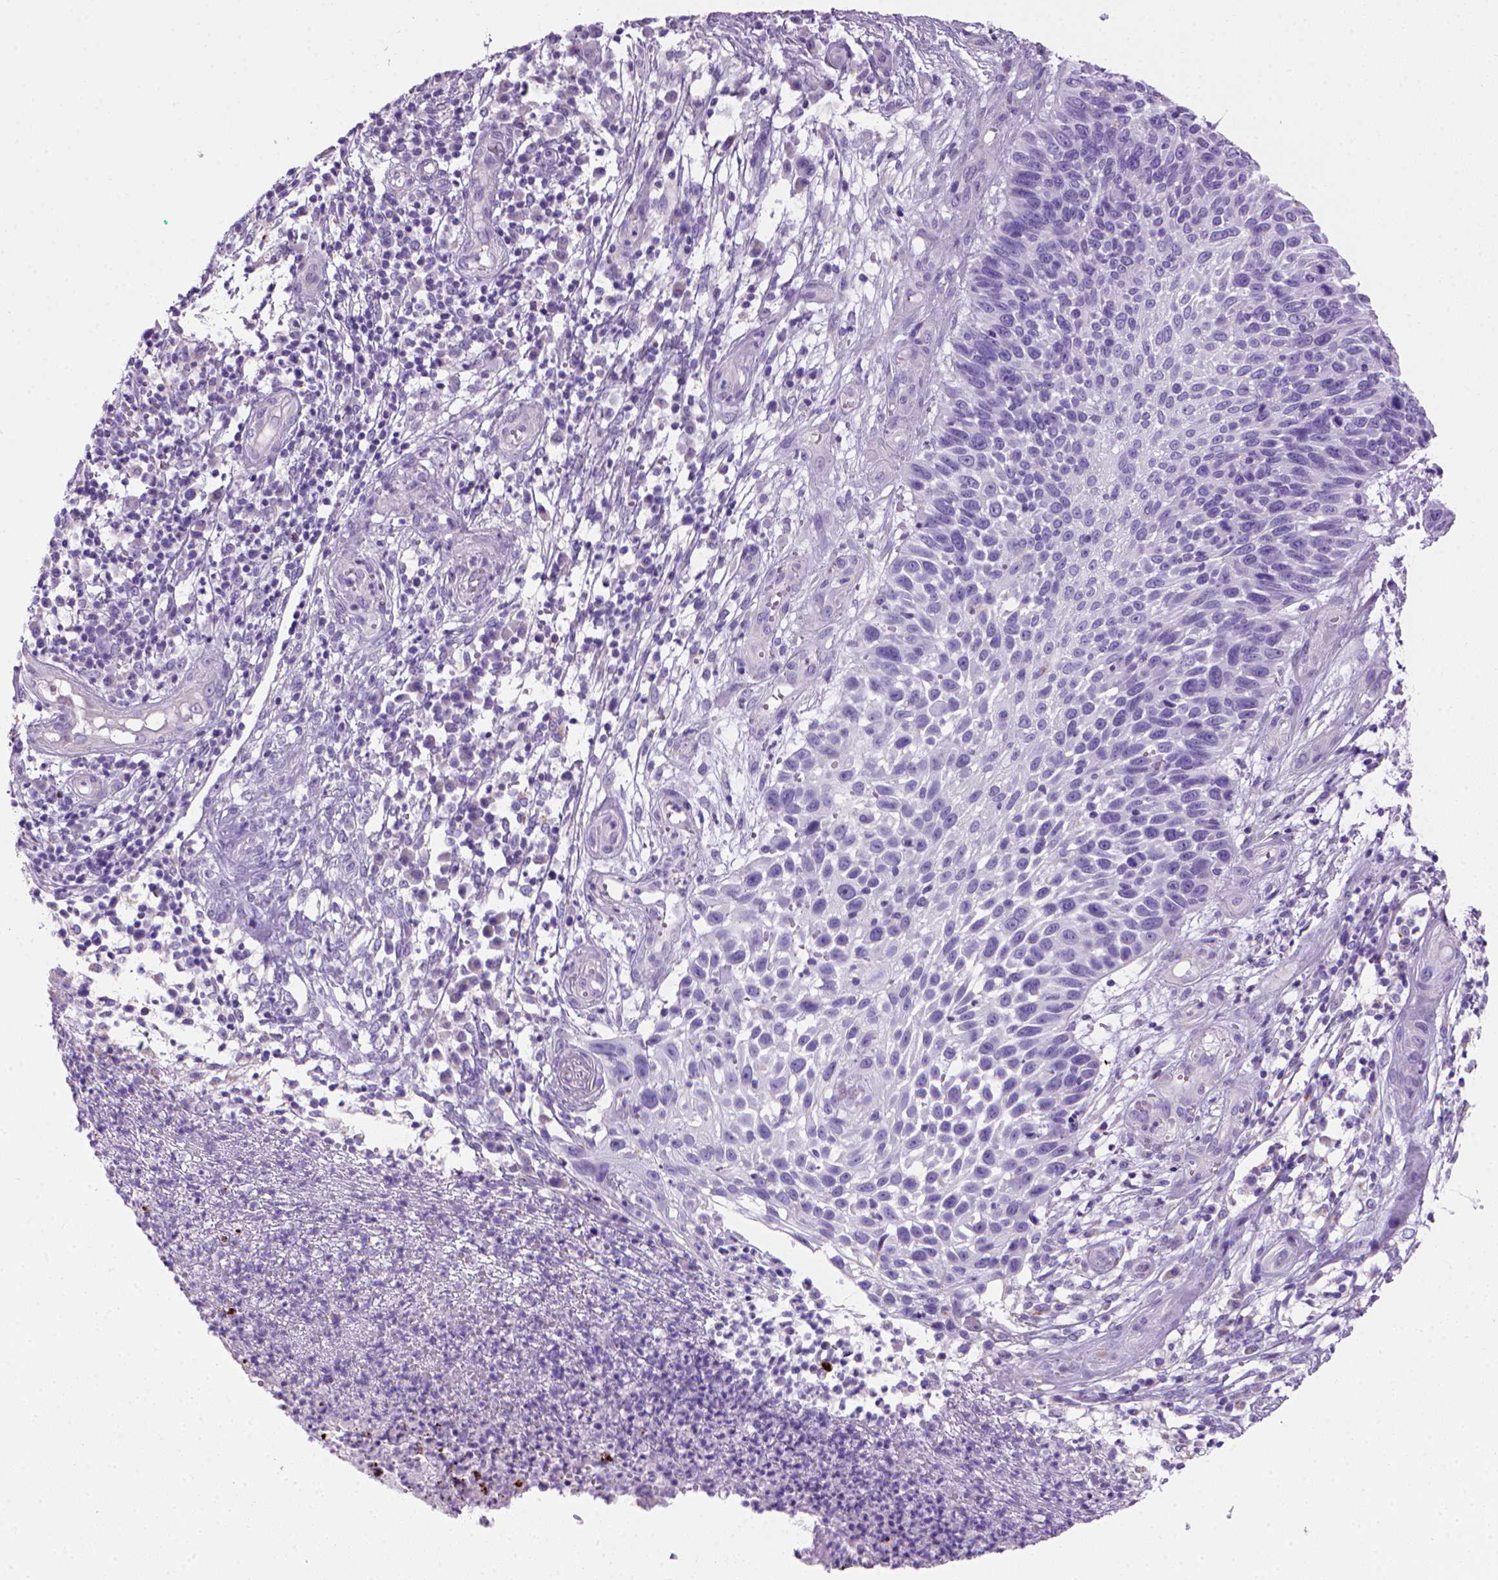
{"staining": {"intensity": "negative", "quantity": "none", "location": "none"}, "tissue": "skin cancer", "cell_type": "Tumor cells", "image_type": "cancer", "snomed": [{"axis": "morphology", "description": "Squamous cell carcinoma, NOS"}, {"axis": "topography", "description": "Skin"}], "caption": "A high-resolution histopathology image shows immunohistochemistry (IHC) staining of skin cancer (squamous cell carcinoma), which reveals no significant staining in tumor cells.", "gene": "ARHGEF33", "patient": {"sex": "male", "age": 92}}